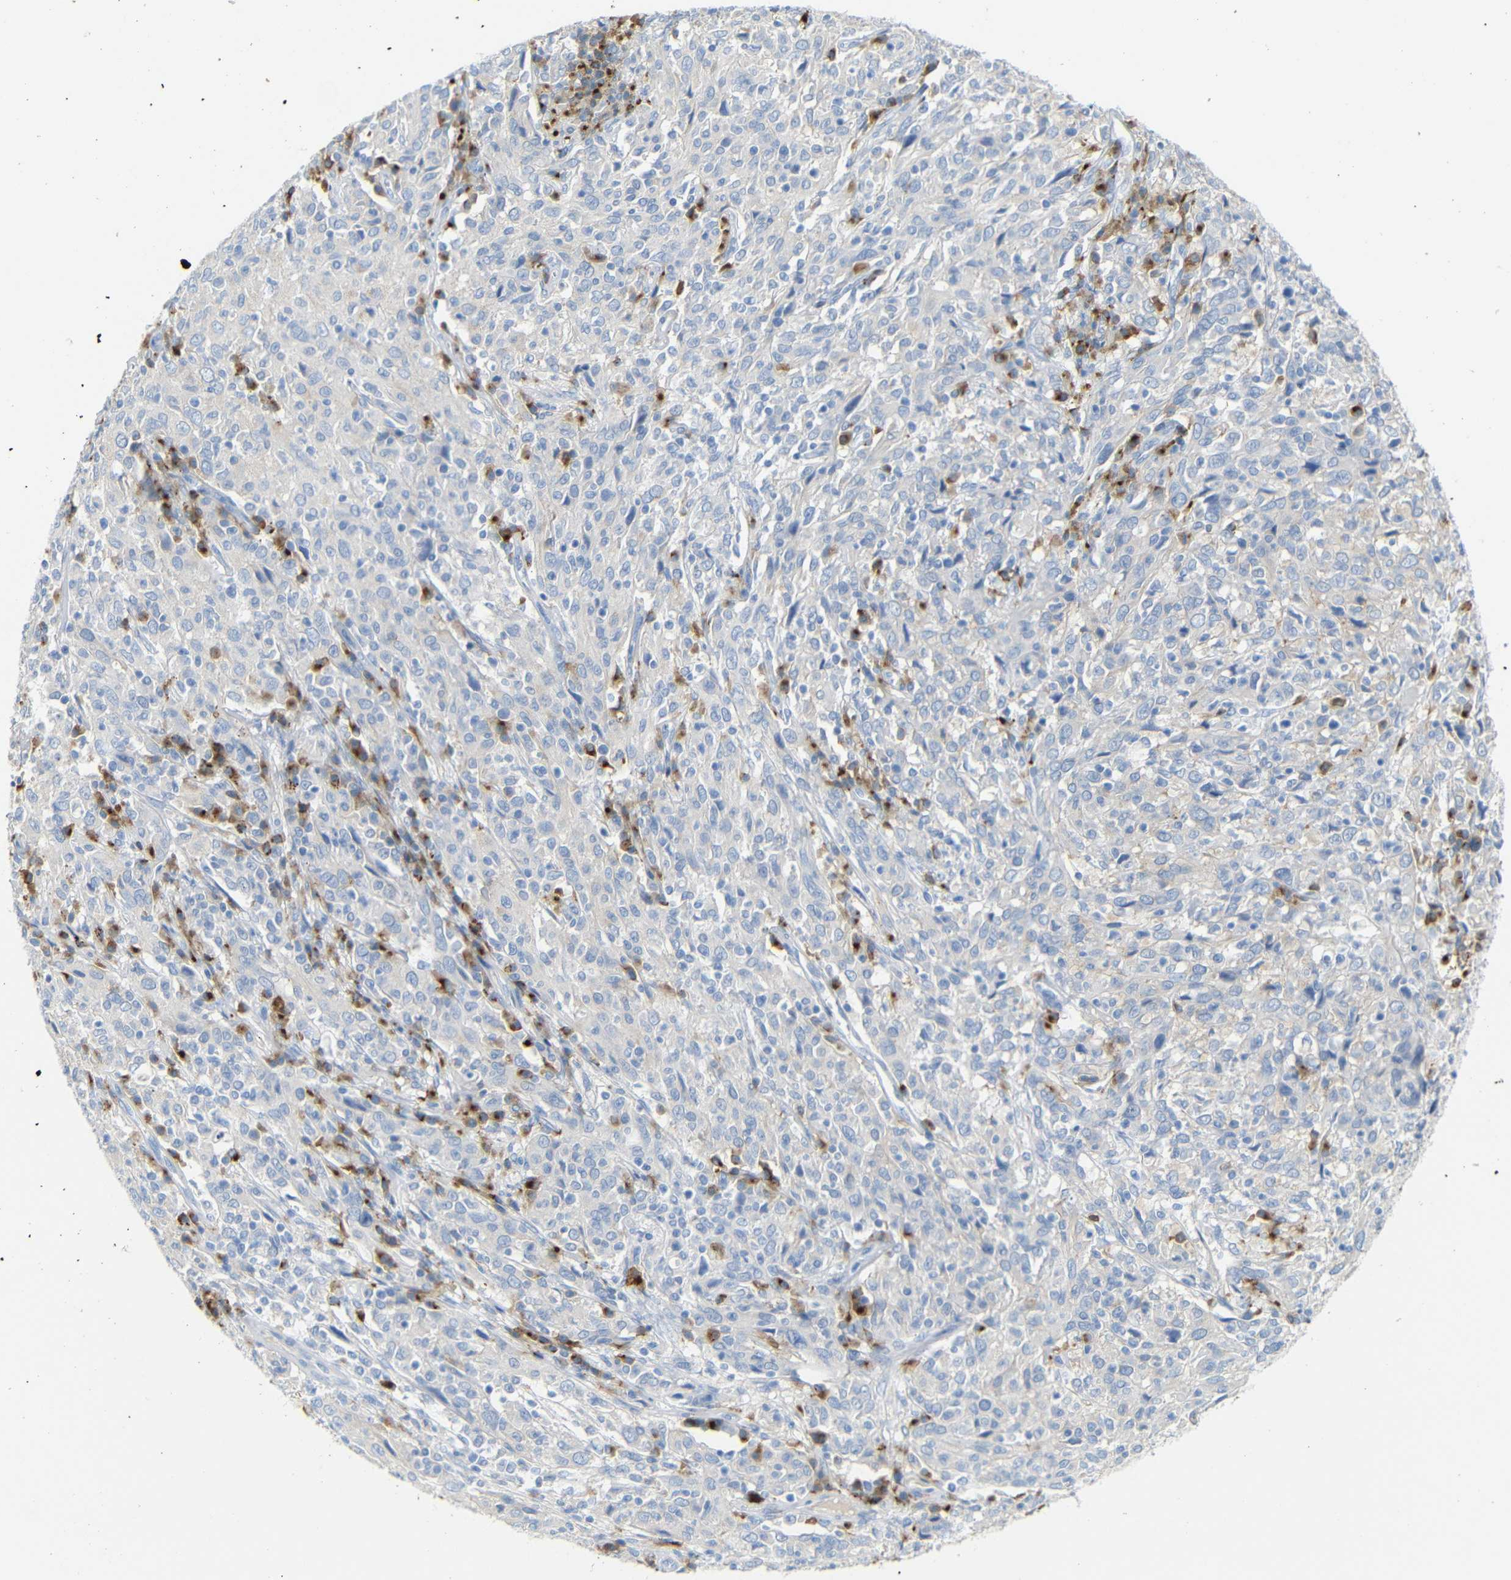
{"staining": {"intensity": "negative", "quantity": "none", "location": "none"}, "tissue": "cervical cancer", "cell_type": "Tumor cells", "image_type": "cancer", "snomed": [{"axis": "morphology", "description": "Squamous cell carcinoma, NOS"}, {"axis": "topography", "description": "Cervix"}], "caption": "Tumor cells are negative for brown protein staining in cervical cancer.", "gene": "FCRL1", "patient": {"sex": "female", "age": 46}}